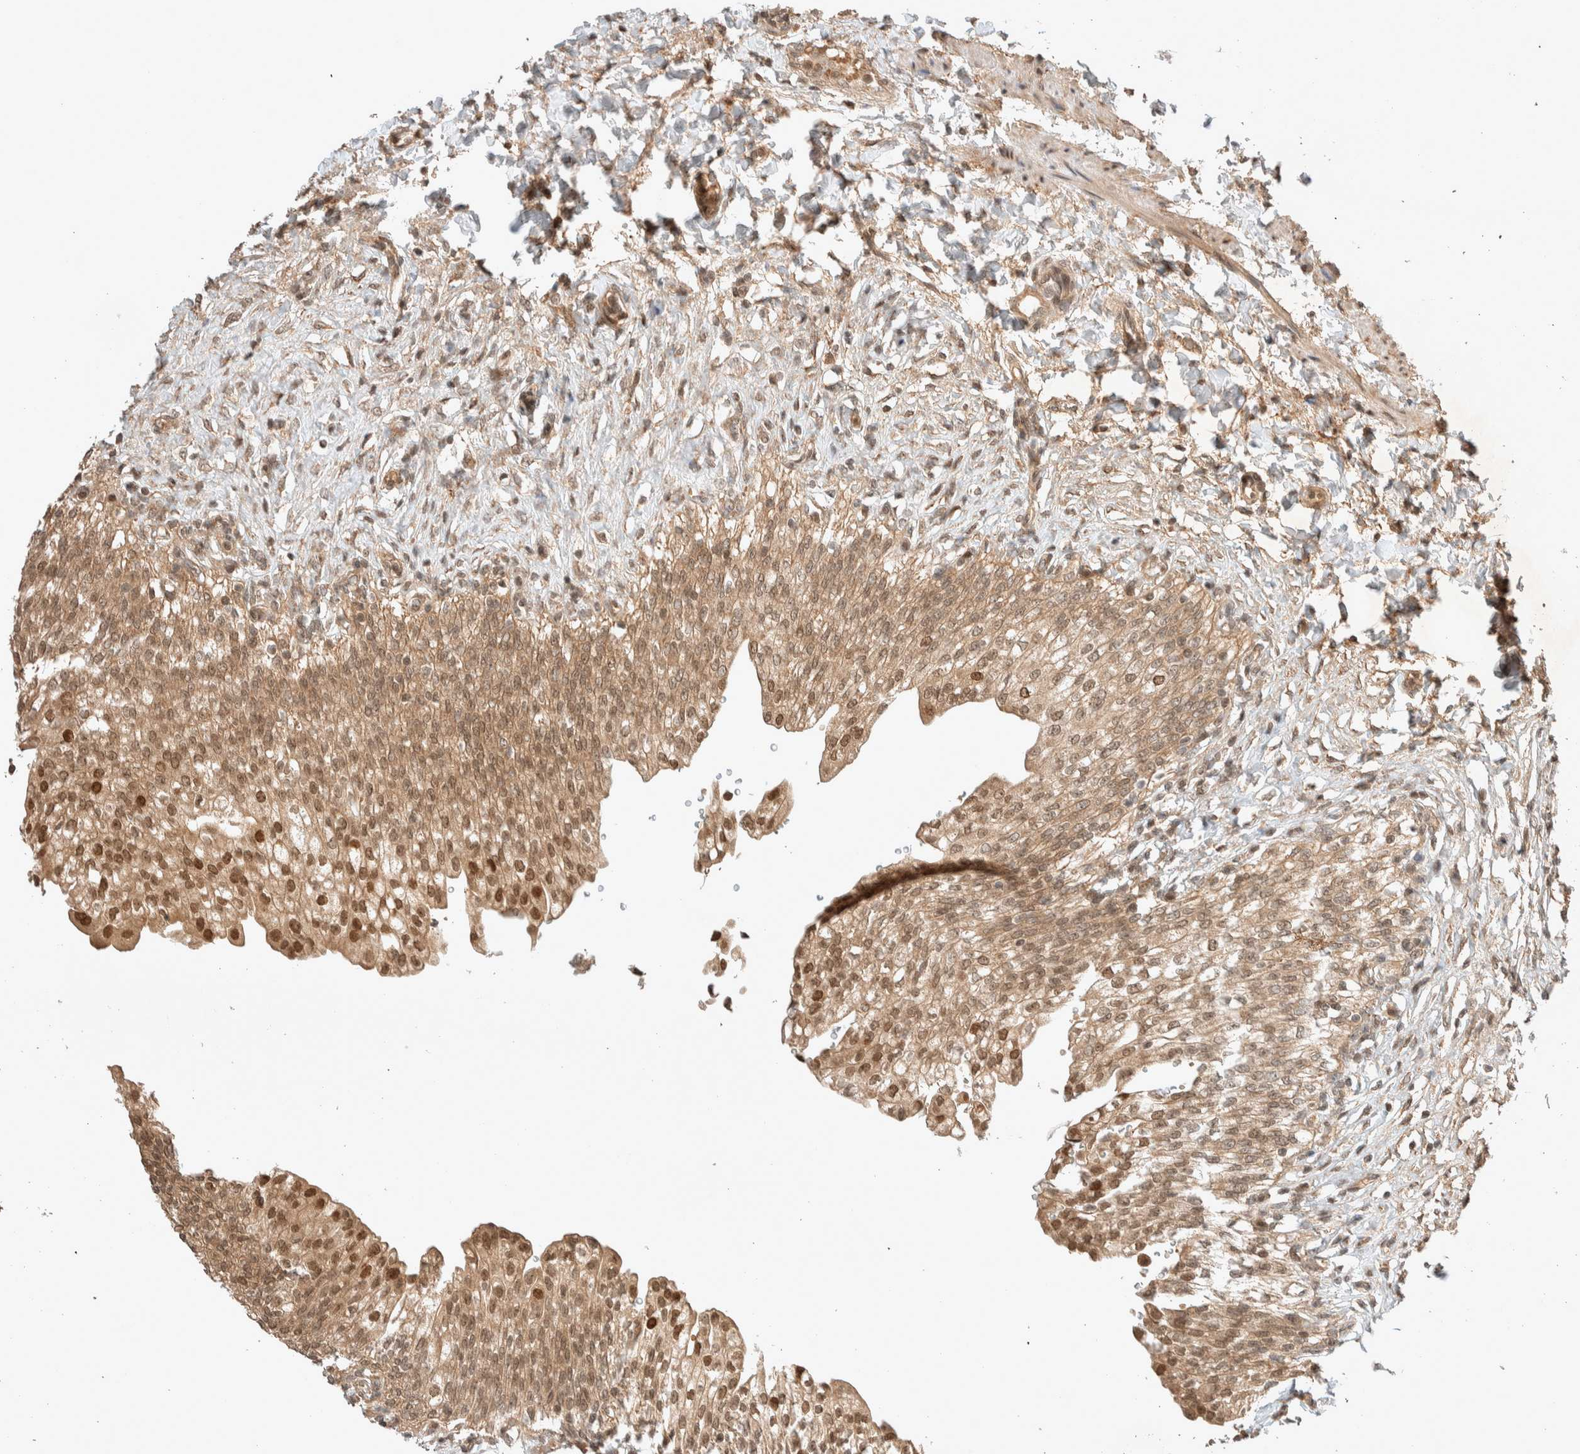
{"staining": {"intensity": "strong", "quantity": ">75%", "location": "cytoplasmic/membranous,nuclear"}, "tissue": "urinary bladder", "cell_type": "Urothelial cells", "image_type": "normal", "snomed": [{"axis": "morphology", "description": "Urothelial carcinoma, High grade"}, {"axis": "topography", "description": "Urinary bladder"}], "caption": "Immunohistochemistry (IHC) of benign human urinary bladder shows high levels of strong cytoplasmic/membranous,nuclear expression in approximately >75% of urothelial cells. The staining was performed using DAB to visualize the protein expression in brown, while the nuclei were stained in blue with hematoxylin (Magnification: 20x).", "gene": "THRA", "patient": {"sex": "male", "age": 46}}